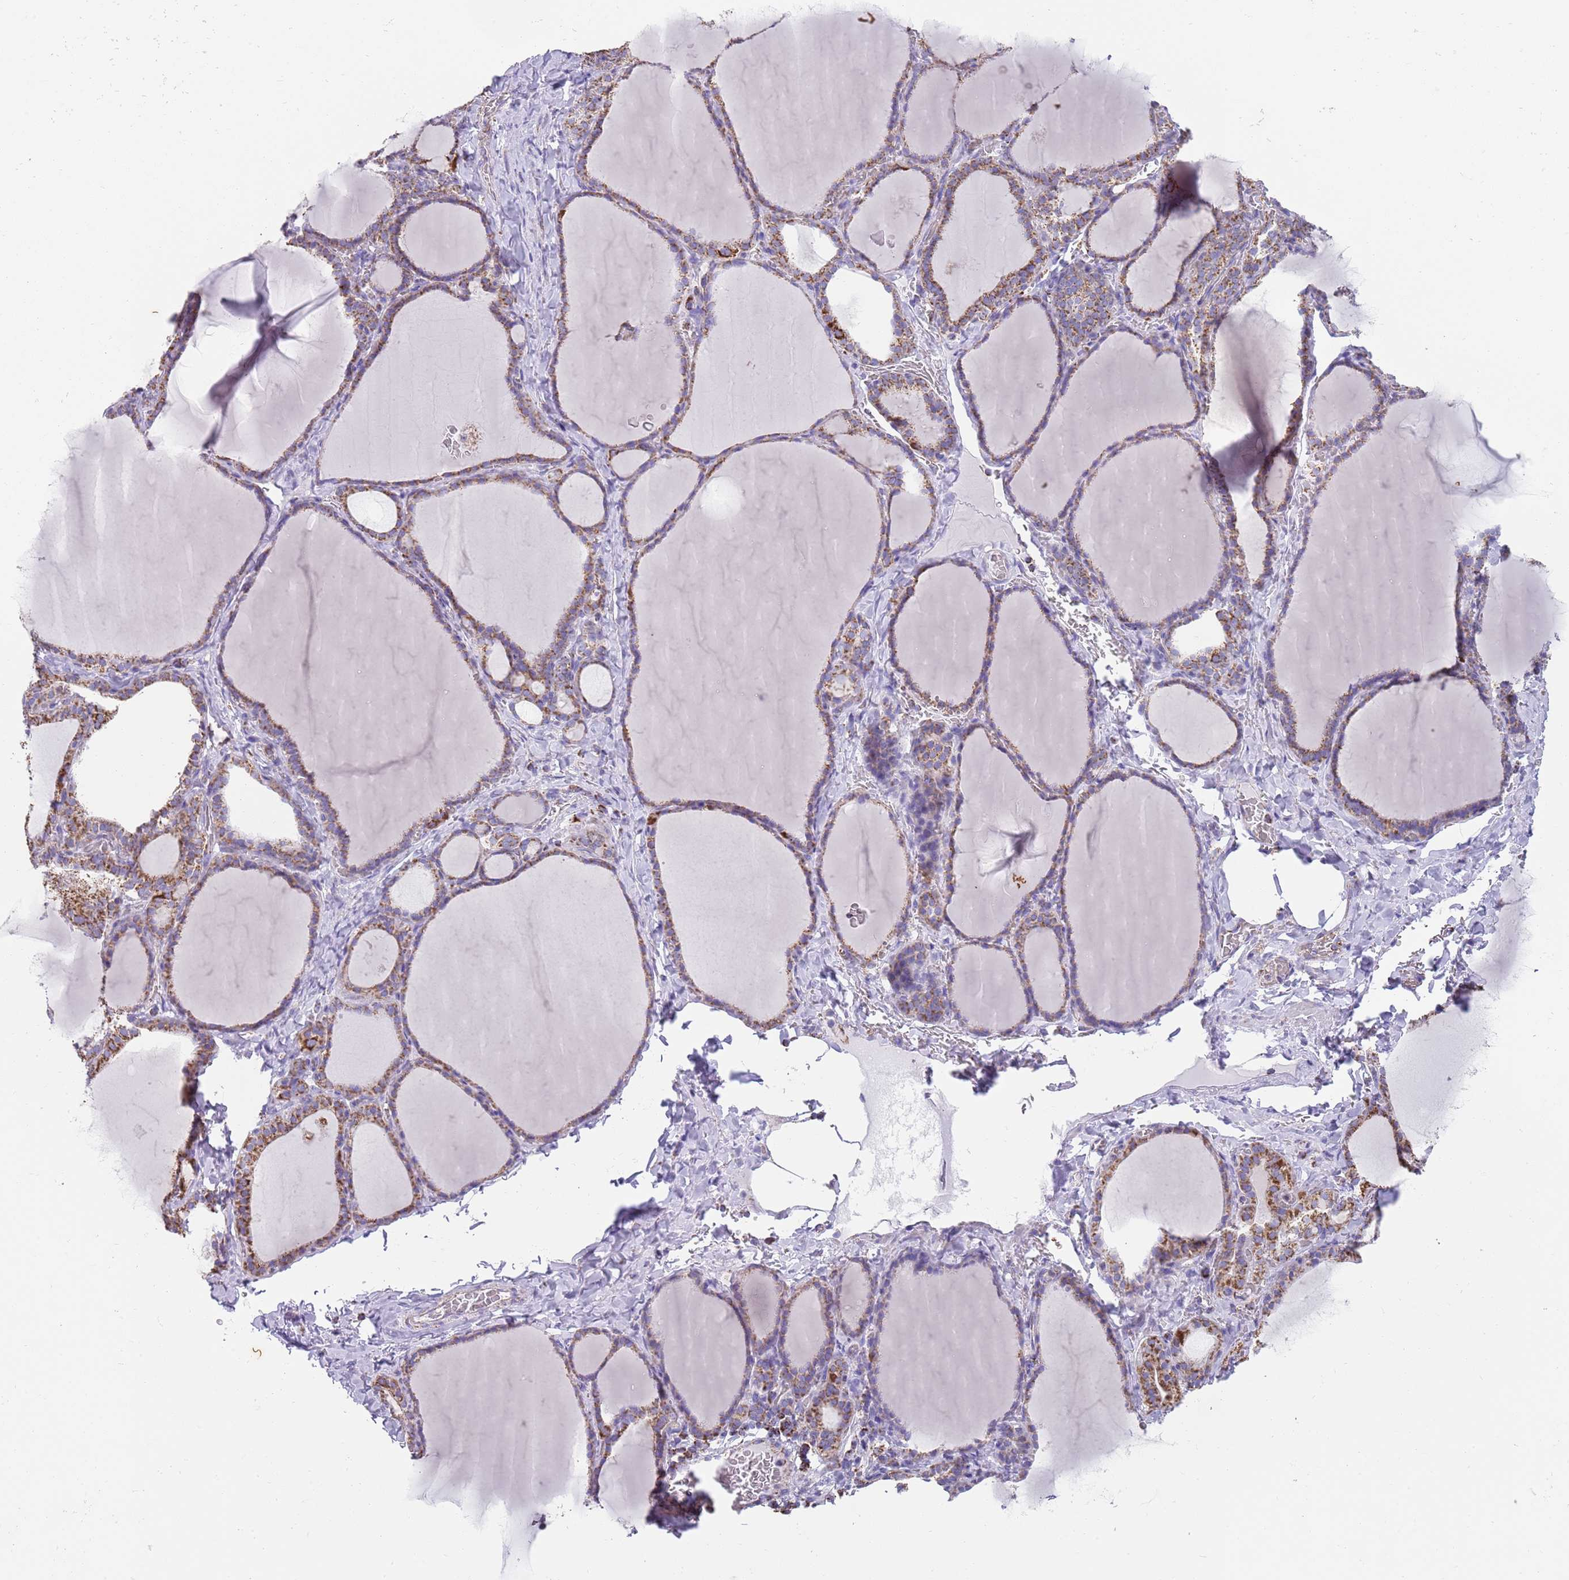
{"staining": {"intensity": "moderate", "quantity": ">75%", "location": "cytoplasmic/membranous"}, "tissue": "thyroid gland", "cell_type": "Glandular cells", "image_type": "normal", "snomed": [{"axis": "morphology", "description": "Normal tissue, NOS"}, {"axis": "topography", "description": "Thyroid gland"}], "caption": "IHC (DAB (3,3'-diaminobenzidine)) staining of unremarkable human thyroid gland reveals moderate cytoplasmic/membranous protein staining in approximately >75% of glandular cells. Nuclei are stained in blue.", "gene": "TTLL1", "patient": {"sex": "female", "age": 39}}